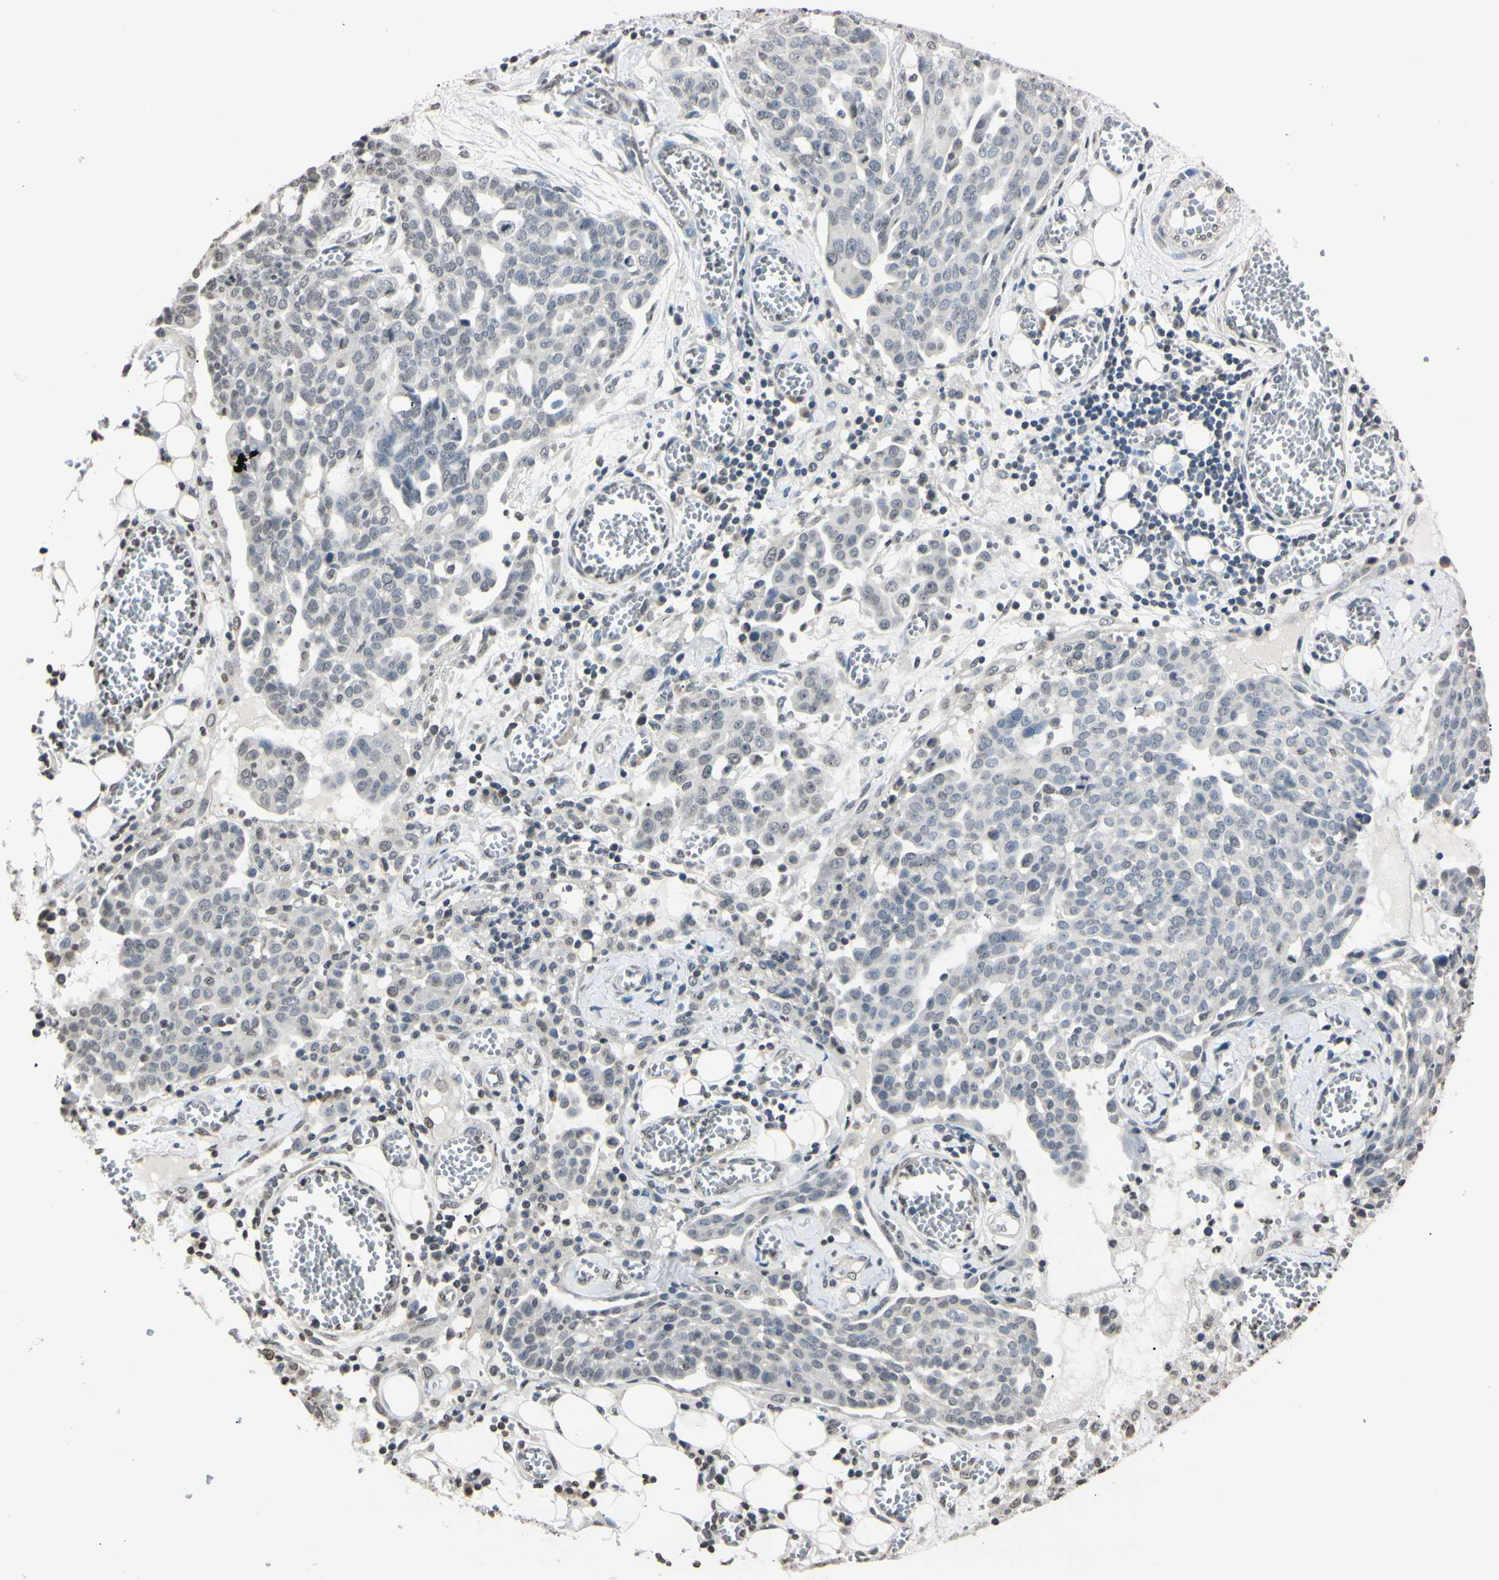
{"staining": {"intensity": "weak", "quantity": "<25%", "location": "nuclear"}, "tissue": "ovarian cancer", "cell_type": "Tumor cells", "image_type": "cancer", "snomed": [{"axis": "morphology", "description": "Cystadenocarcinoma, serous, NOS"}, {"axis": "topography", "description": "Soft tissue"}, {"axis": "topography", "description": "Ovary"}], "caption": "This photomicrograph is of ovarian cancer (serous cystadenocarcinoma) stained with immunohistochemistry to label a protein in brown with the nuclei are counter-stained blue. There is no staining in tumor cells.", "gene": "CDC45", "patient": {"sex": "female", "age": 57}}